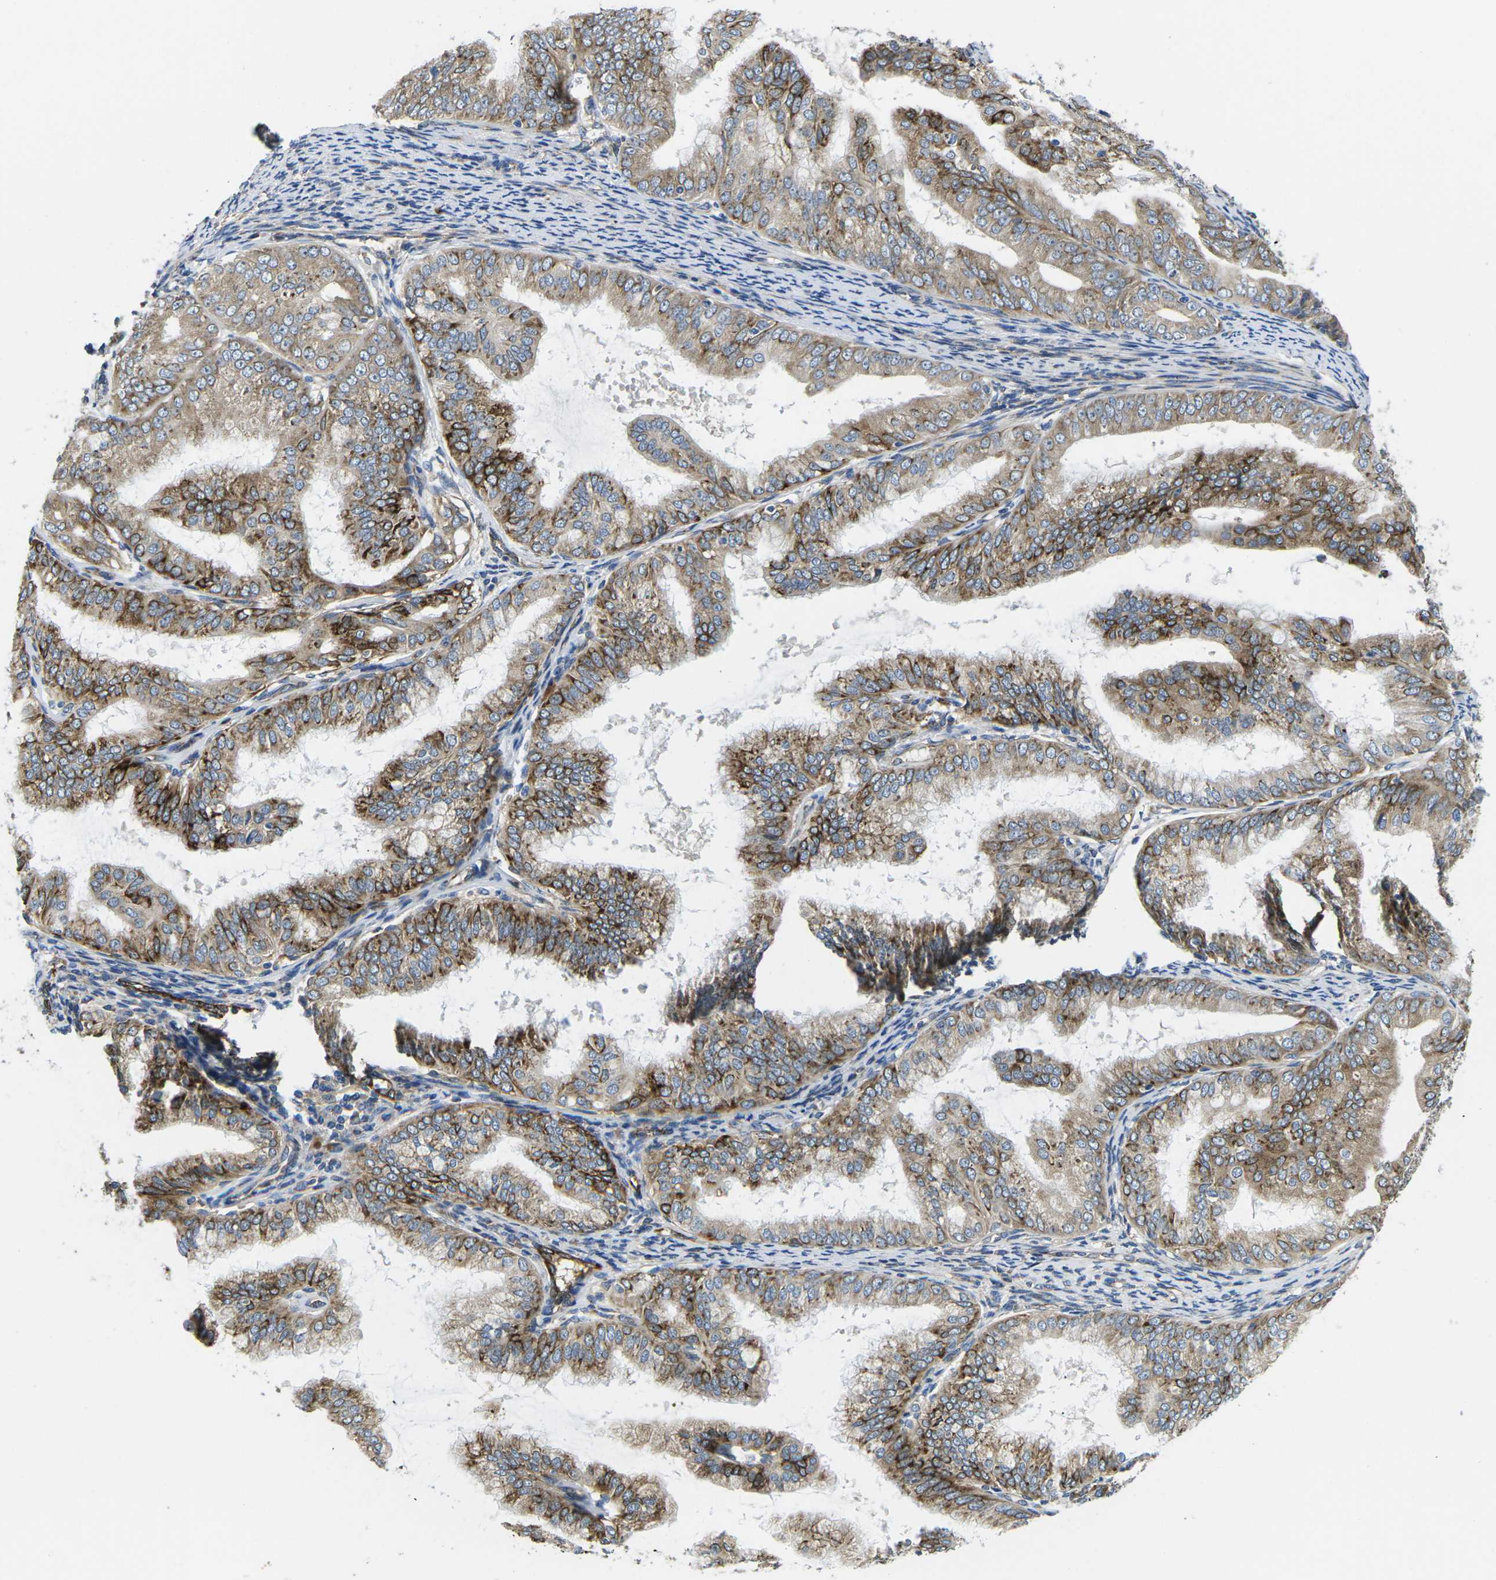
{"staining": {"intensity": "moderate", "quantity": ">75%", "location": "cytoplasmic/membranous"}, "tissue": "endometrial cancer", "cell_type": "Tumor cells", "image_type": "cancer", "snomed": [{"axis": "morphology", "description": "Adenocarcinoma, NOS"}, {"axis": "topography", "description": "Endometrium"}], "caption": "Tumor cells show medium levels of moderate cytoplasmic/membranous expression in about >75% of cells in adenocarcinoma (endometrial). (DAB IHC, brown staining for protein, blue staining for nuclei).", "gene": "PDZD8", "patient": {"sex": "female", "age": 63}}